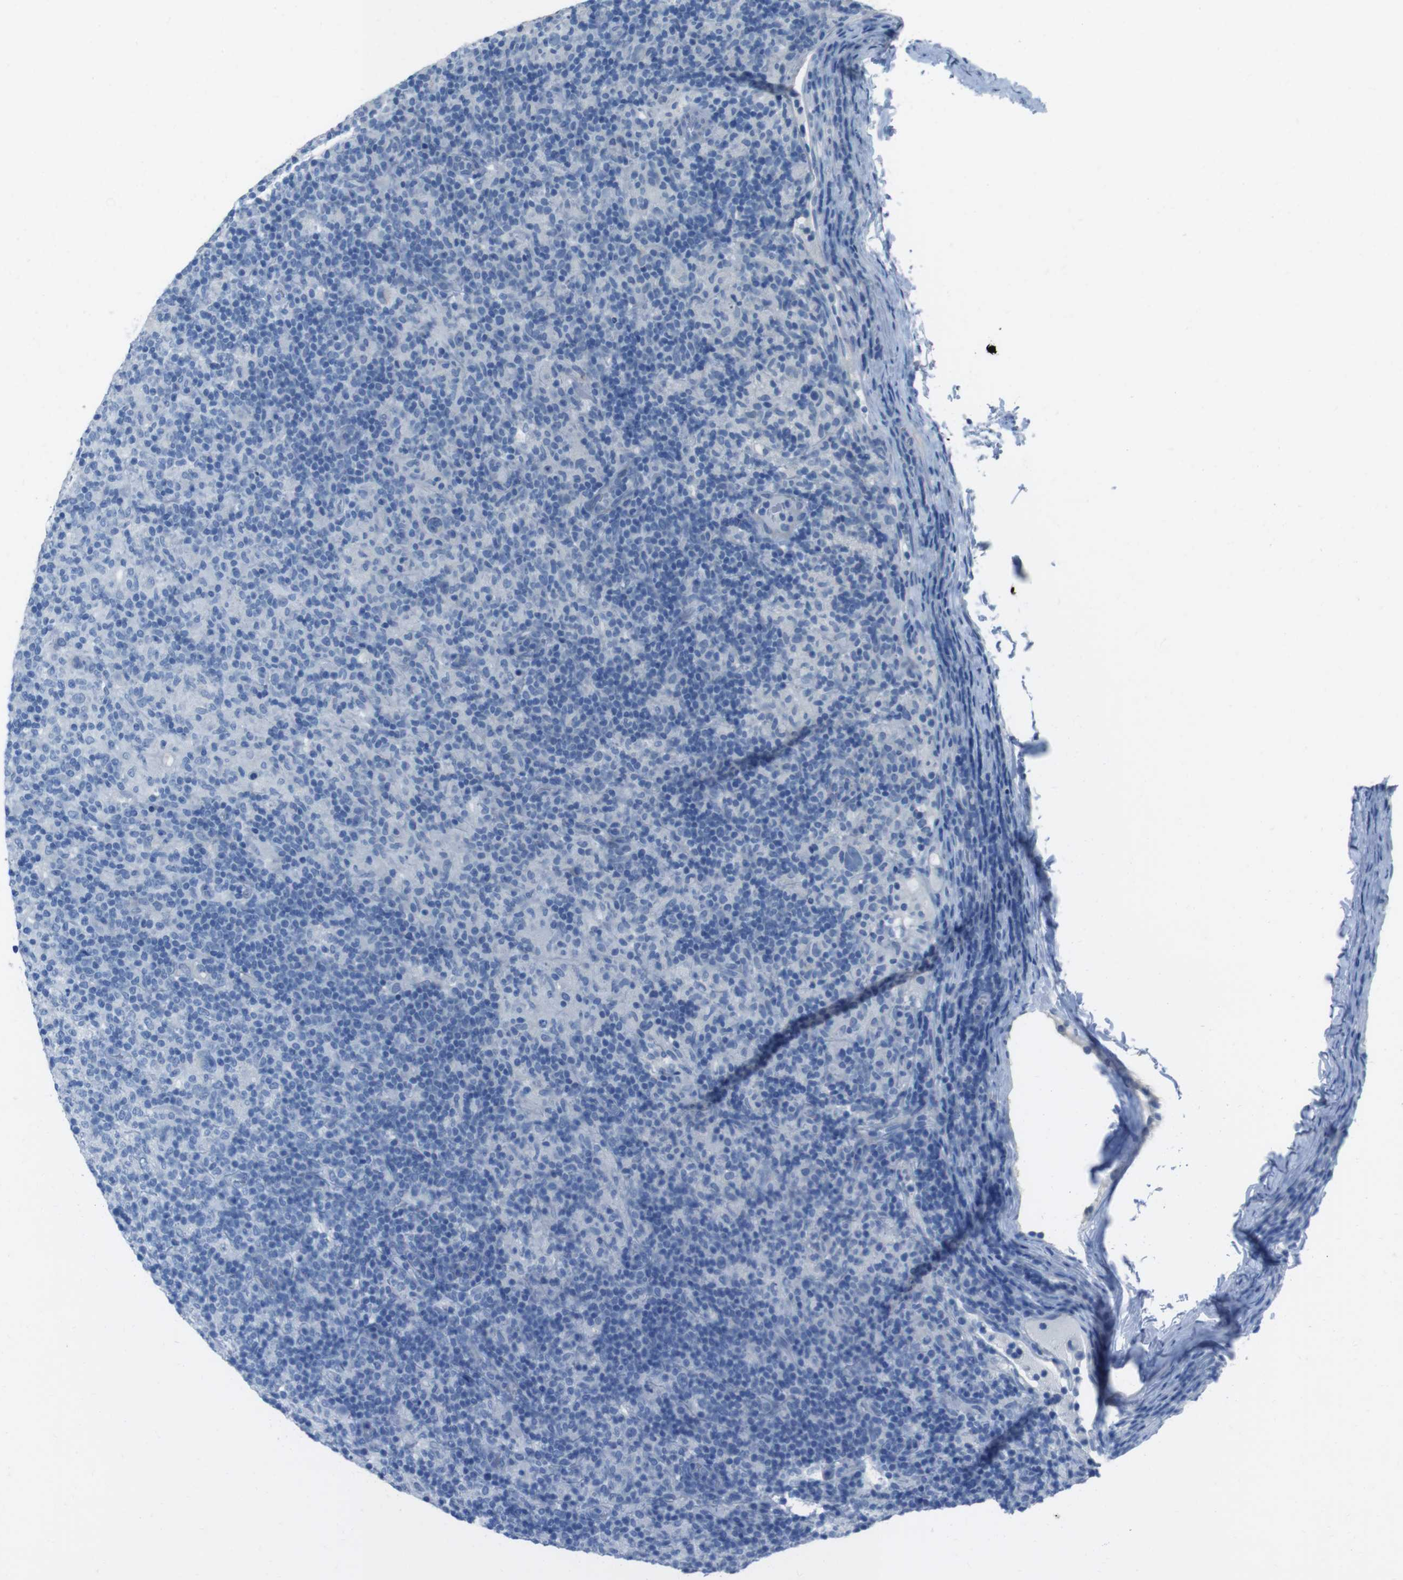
{"staining": {"intensity": "negative", "quantity": "none", "location": "none"}, "tissue": "lymphoma", "cell_type": "Tumor cells", "image_type": "cancer", "snomed": [{"axis": "morphology", "description": "Hodgkin's disease, NOS"}, {"axis": "topography", "description": "Lymph node"}], "caption": "Micrograph shows no protein positivity in tumor cells of lymphoma tissue.", "gene": "CYP2C8", "patient": {"sex": "male", "age": 70}}